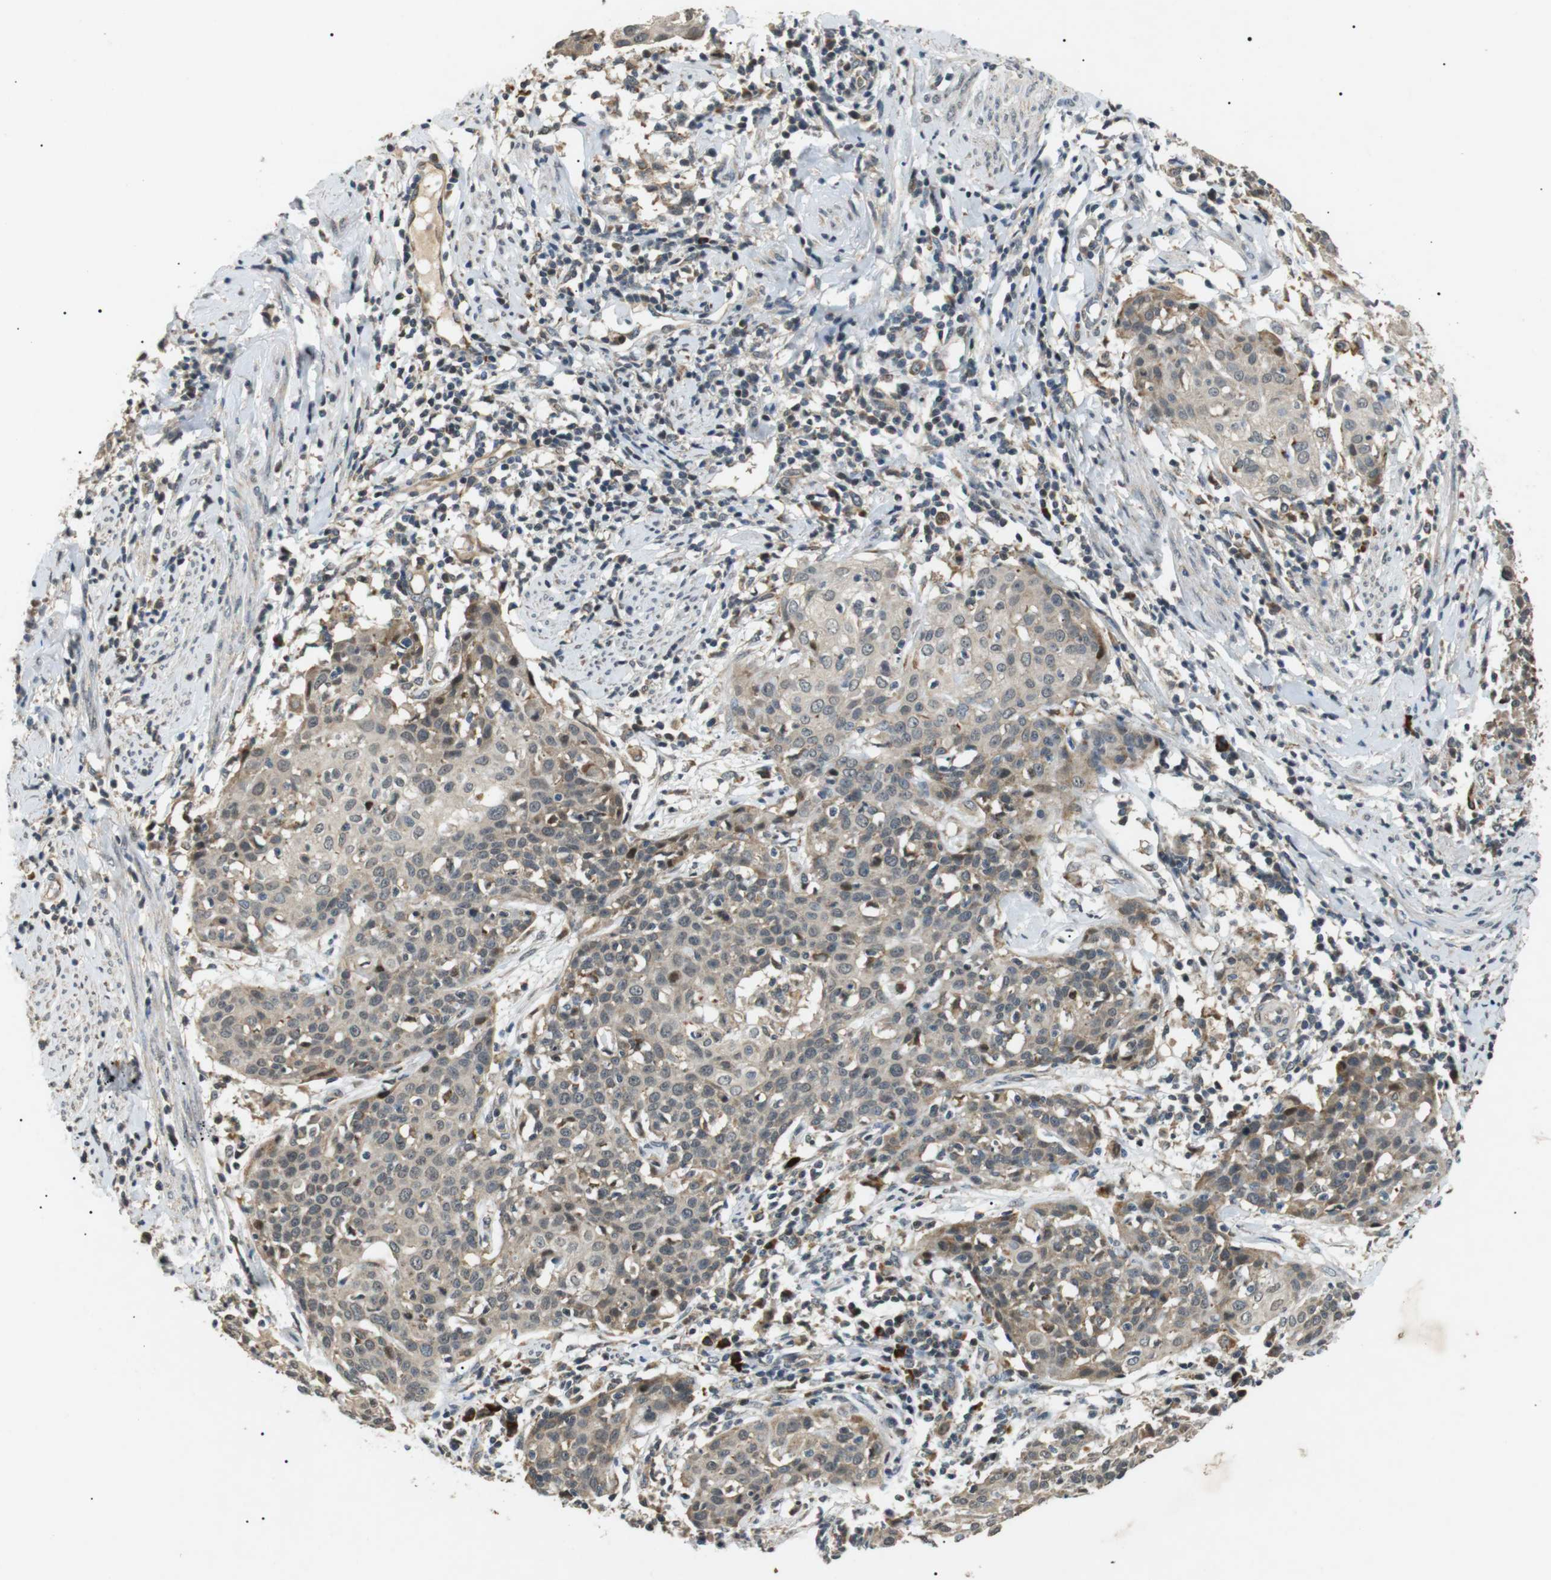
{"staining": {"intensity": "negative", "quantity": "none", "location": "none"}, "tissue": "cervical cancer", "cell_type": "Tumor cells", "image_type": "cancer", "snomed": [{"axis": "morphology", "description": "Squamous cell carcinoma, NOS"}, {"axis": "topography", "description": "Cervix"}], "caption": "The image reveals no significant staining in tumor cells of squamous cell carcinoma (cervical). (DAB immunohistochemistry with hematoxylin counter stain).", "gene": "HSPA13", "patient": {"sex": "female", "age": 38}}